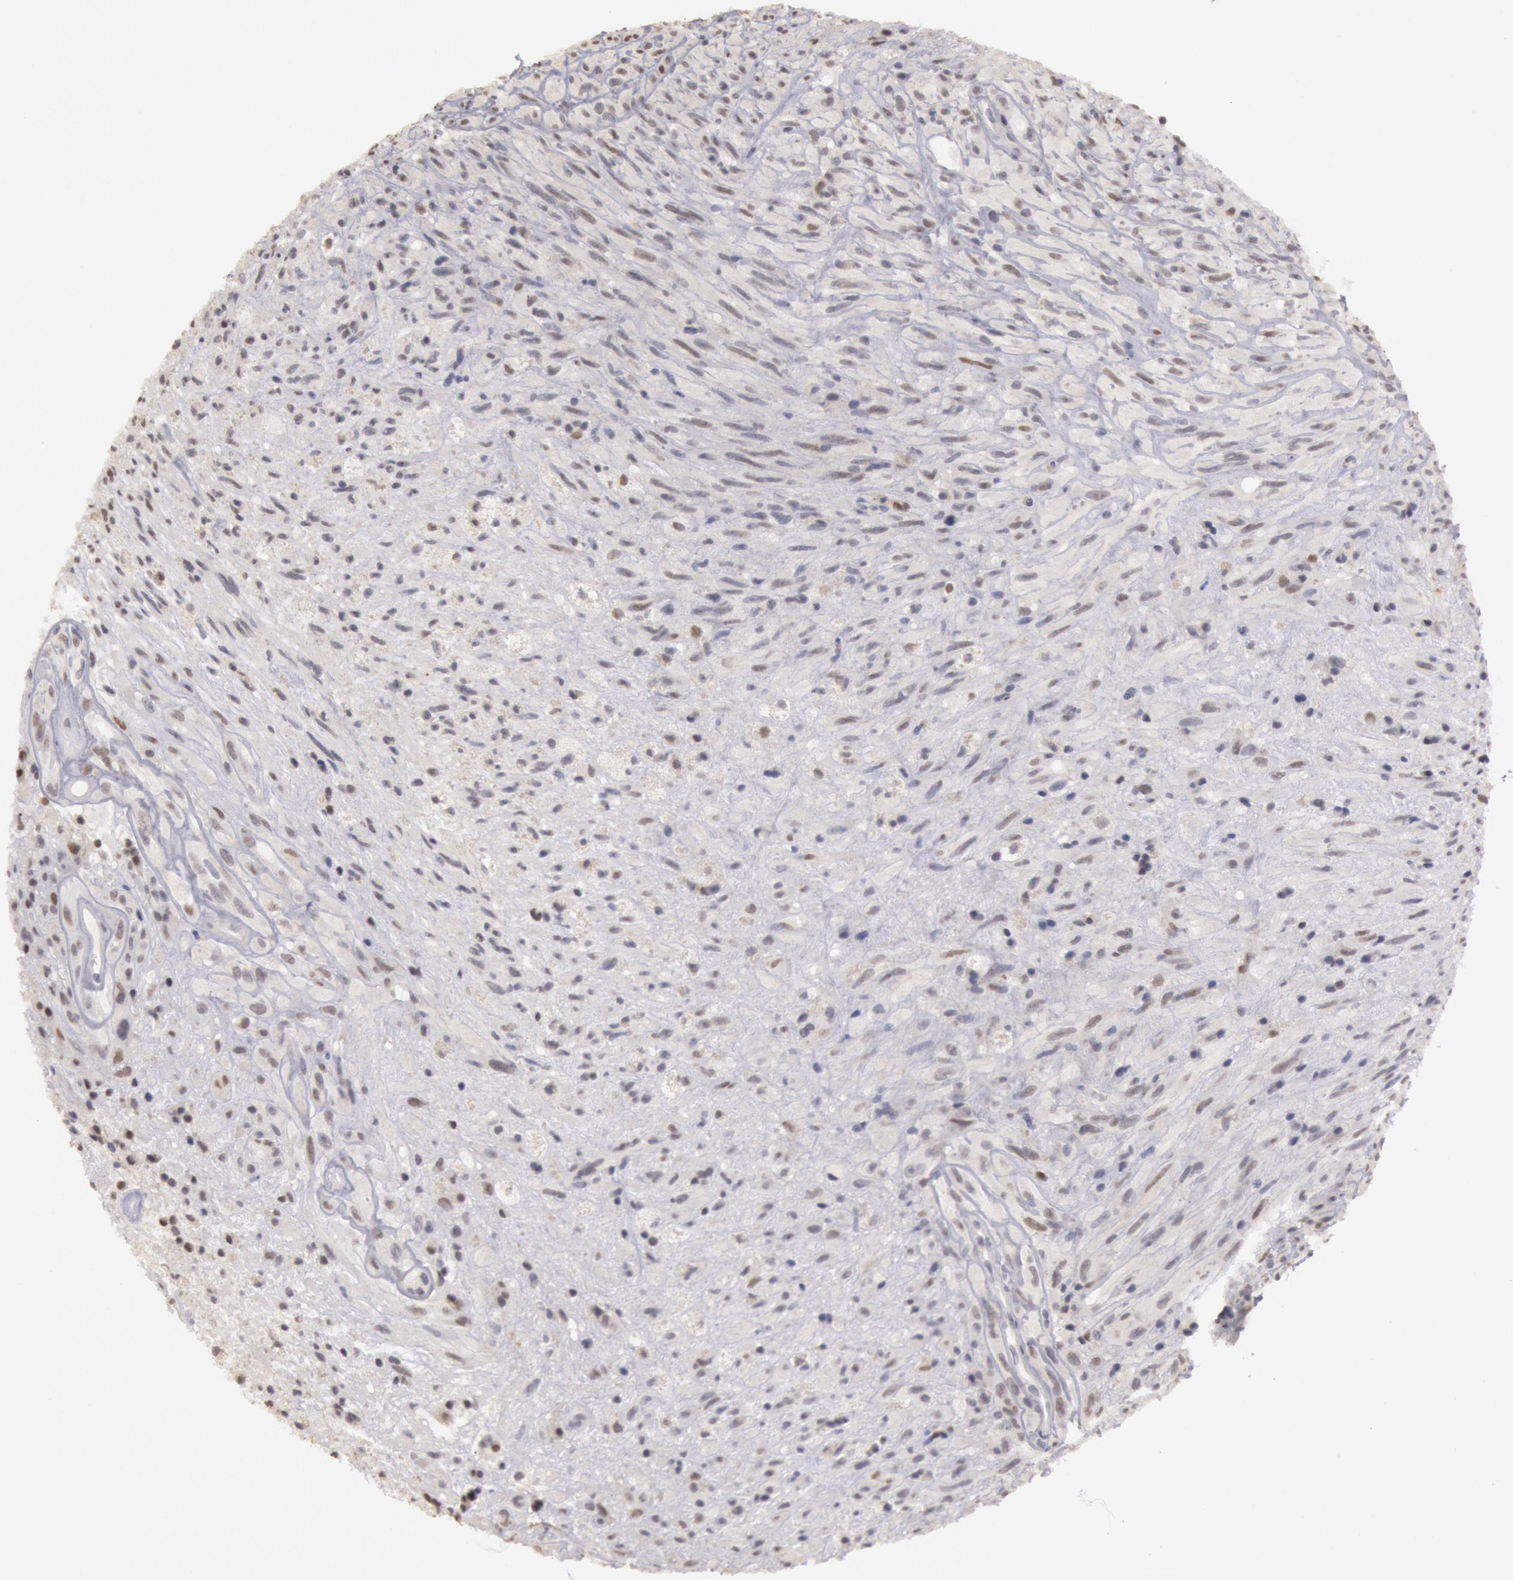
{"staining": {"intensity": "negative", "quantity": "none", "location": "none"}, "tissue": "glioma", "cell_type": "Tumor cells", "image_type": "cancer", "snomed": [{"axis": "morphology", "description": "Glioma, malignant, High grade"}, {"axis": "topography", "description": "Brain"}], "caption": "Immunohistochemical staining of human malignant glioma (high-grade) exhibits no significant positivity in tumor cells.", "gene": "RIMBP3C", "patient": {"sex": "male", "age": 48}}